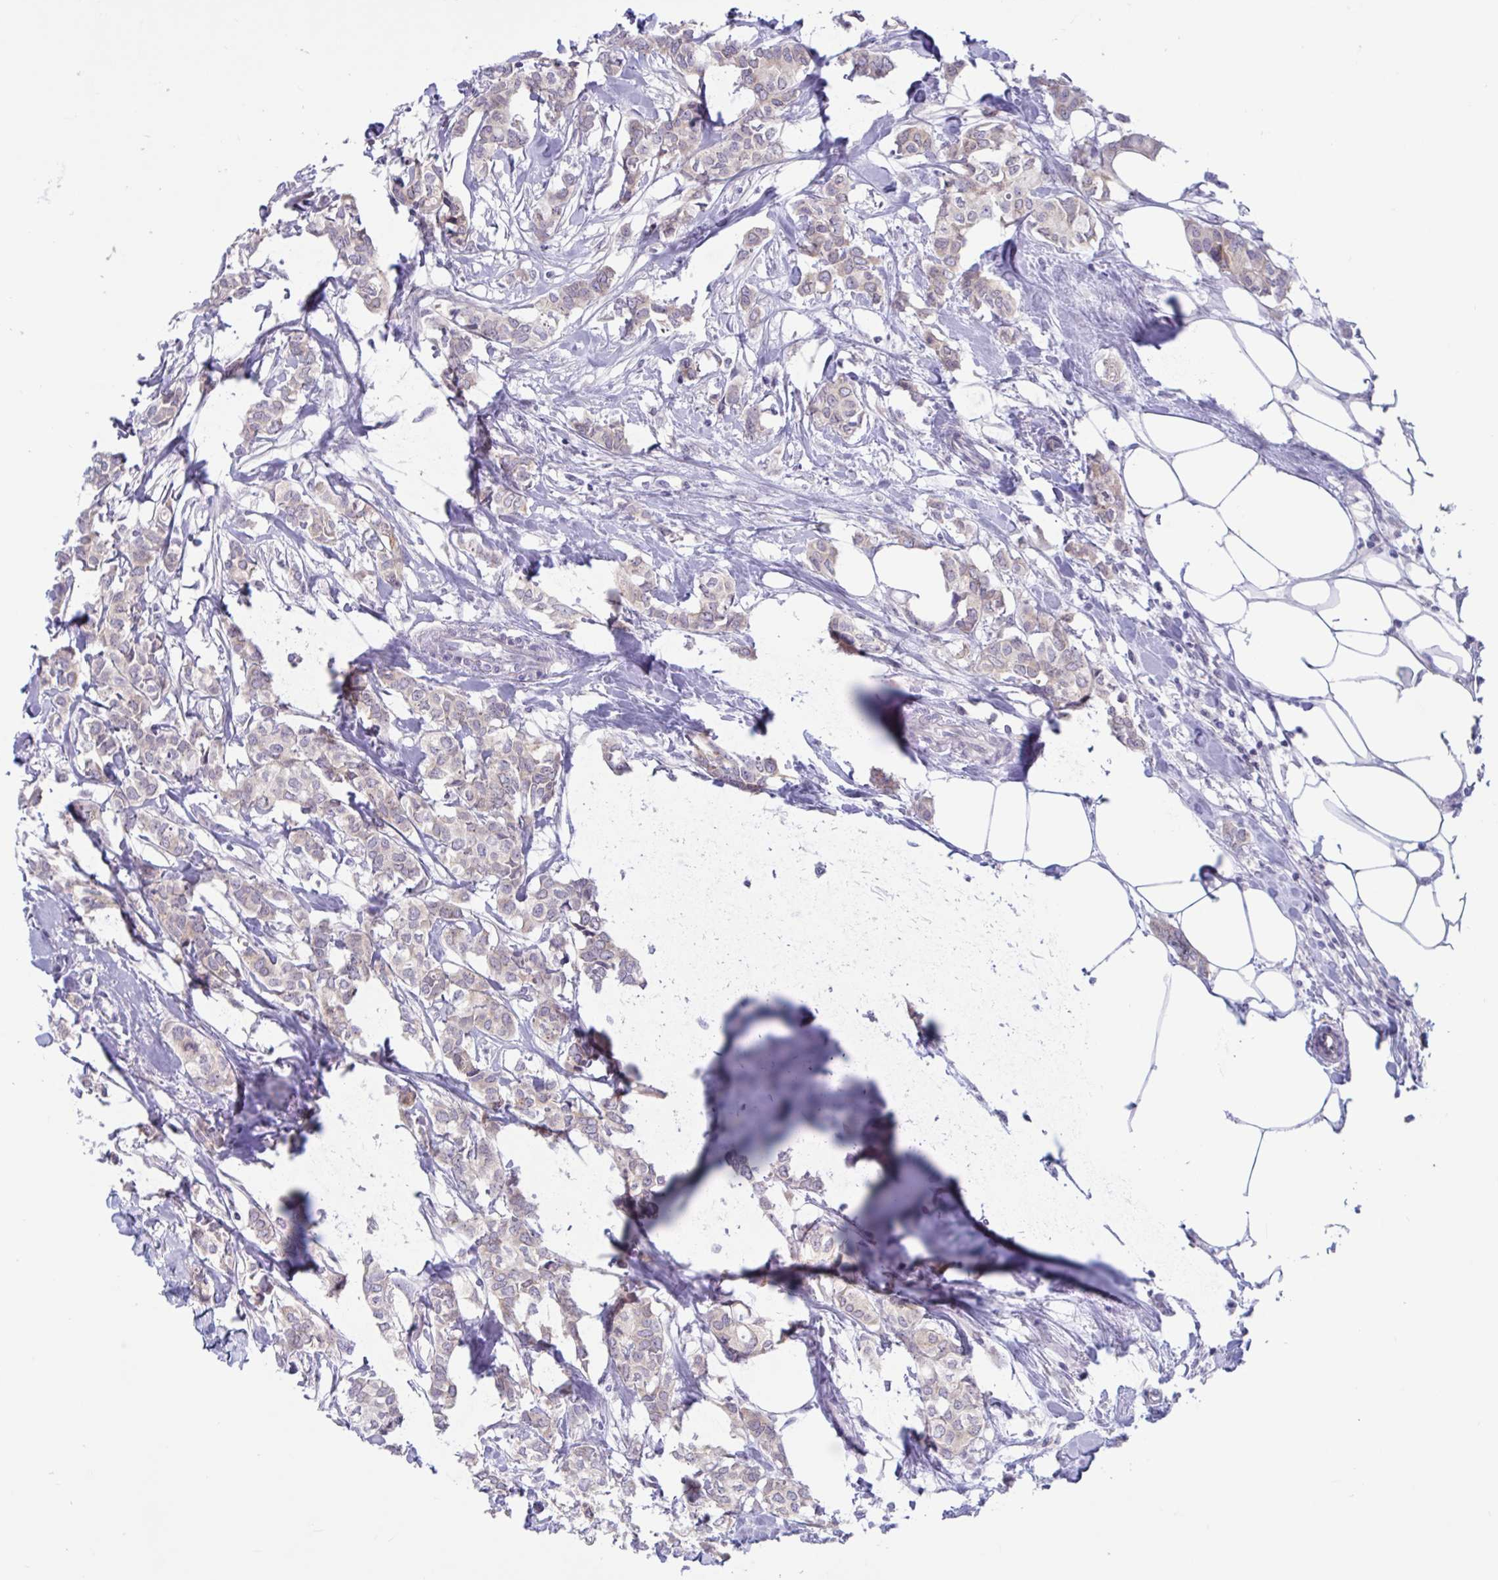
{"staining": {"intensity": "weak", "quantity": "25%-75%", "location": "cytoplasmic/membranous"}, "tissue": "breast cancer", "cell_type": "Tumor cells", "image_type": "cancer", "snomed": [{"axis": "morphology", "description": "Duct carcinoma"}, {"axis": "topography", "description": "Breast"}], "caption": "This is an image of immunohistochemistry staining of breast cancer (infiltrating ductal carcinoma), which shows weak staining in the cytoplasmic/membranous of tumor cells.", "gene": "CAMLG", "patient": {"sex": "female", "age": 62}}